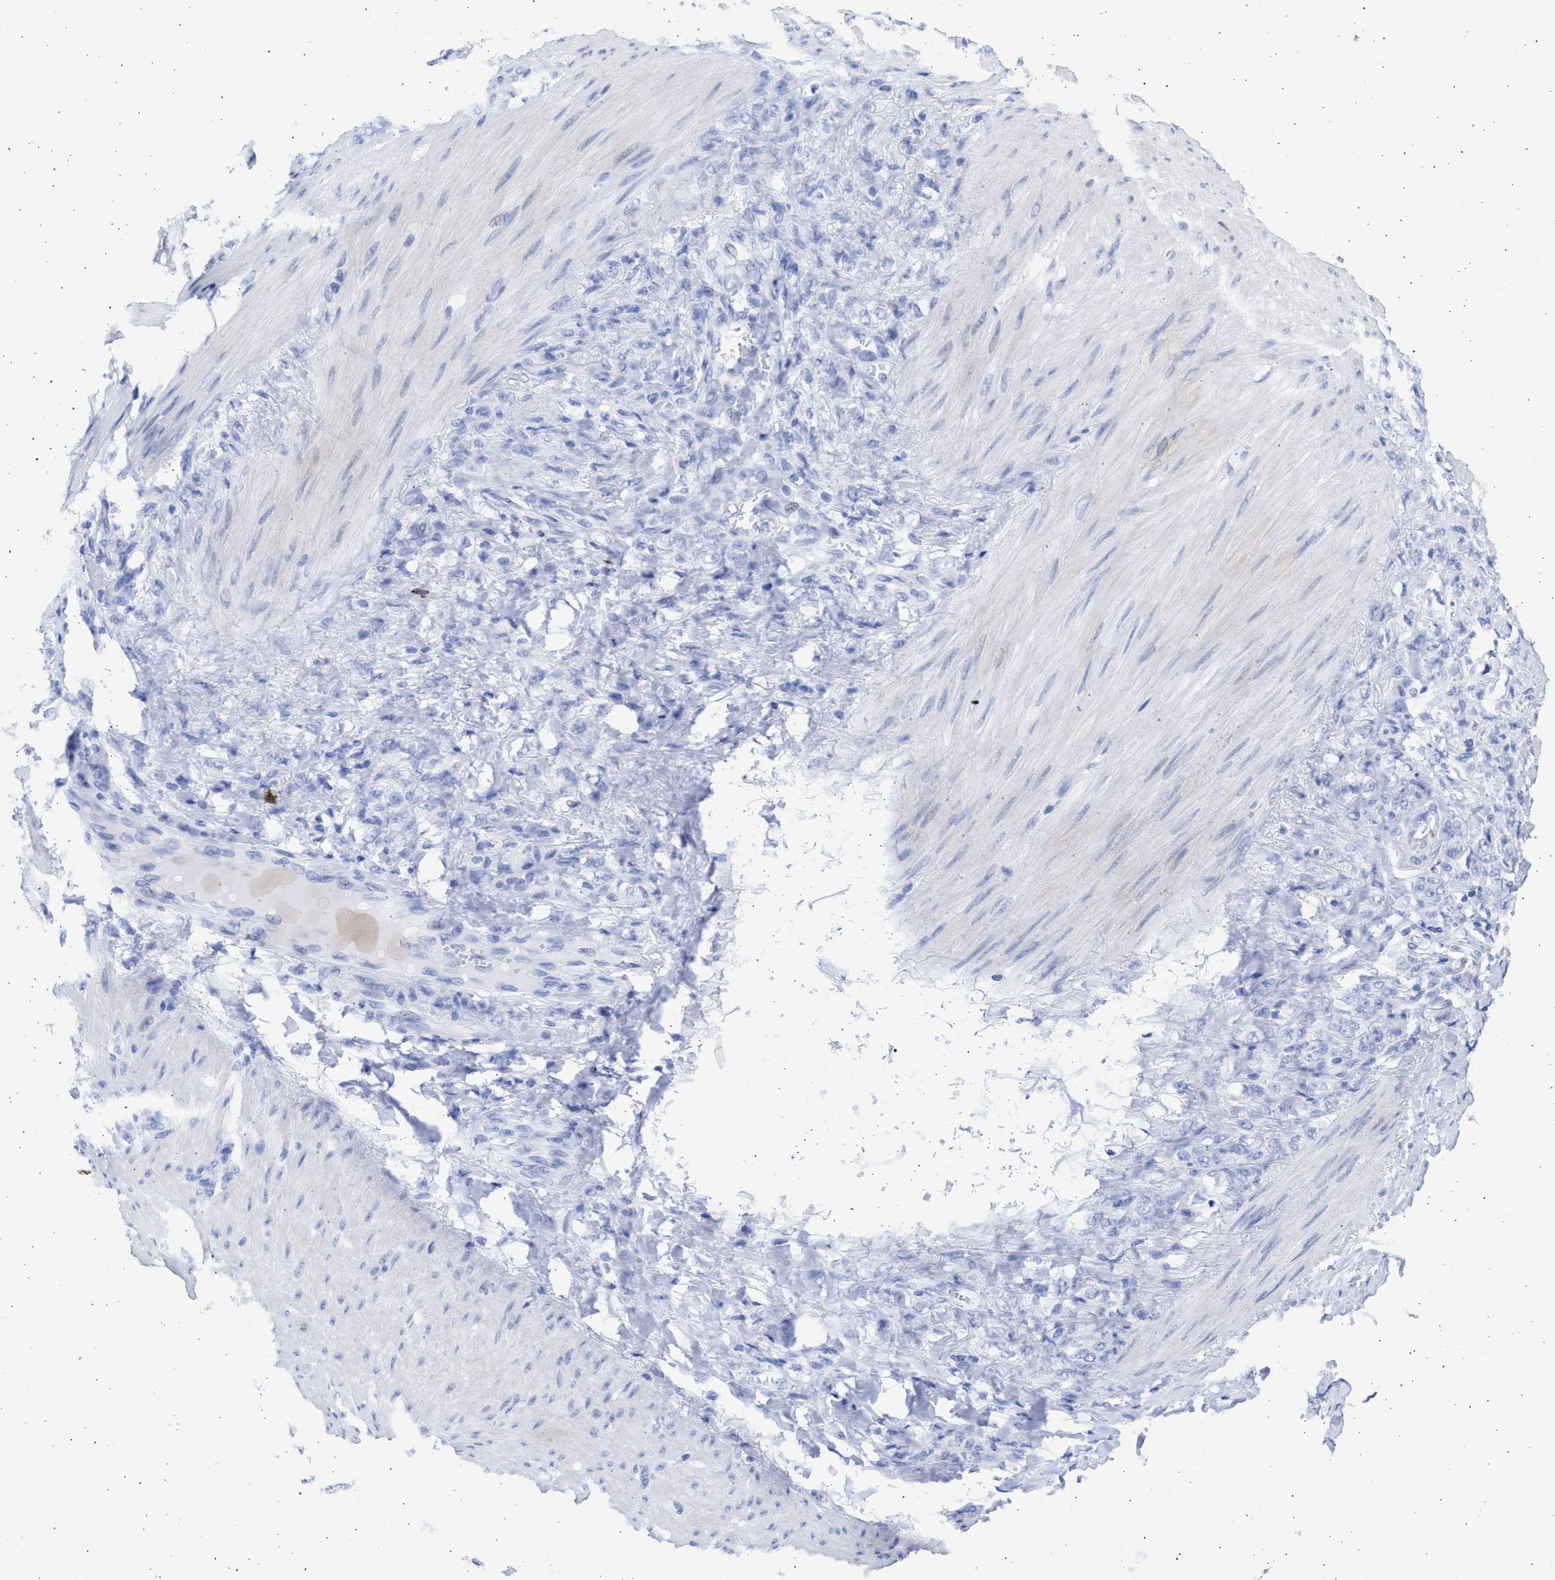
{"staining": {"intensity": "negative", "quantity": "none", "location": "none"}, "tissue": "stomach cancer", "cell_type": "Tumor cells", "image_type": "cancer", "snomed": [{"axis": "morphology", "description": "Adenocarcinoma, NOS"}, {"axis": "topography", "description": "Stomach"}], "caption": "Immunohistochemical staining of human stomach adenocarcinoma exhibits no significant expression in tumor cells.", "gene": "ALDOC", "patient": {"sex": "male", "age": 82}}